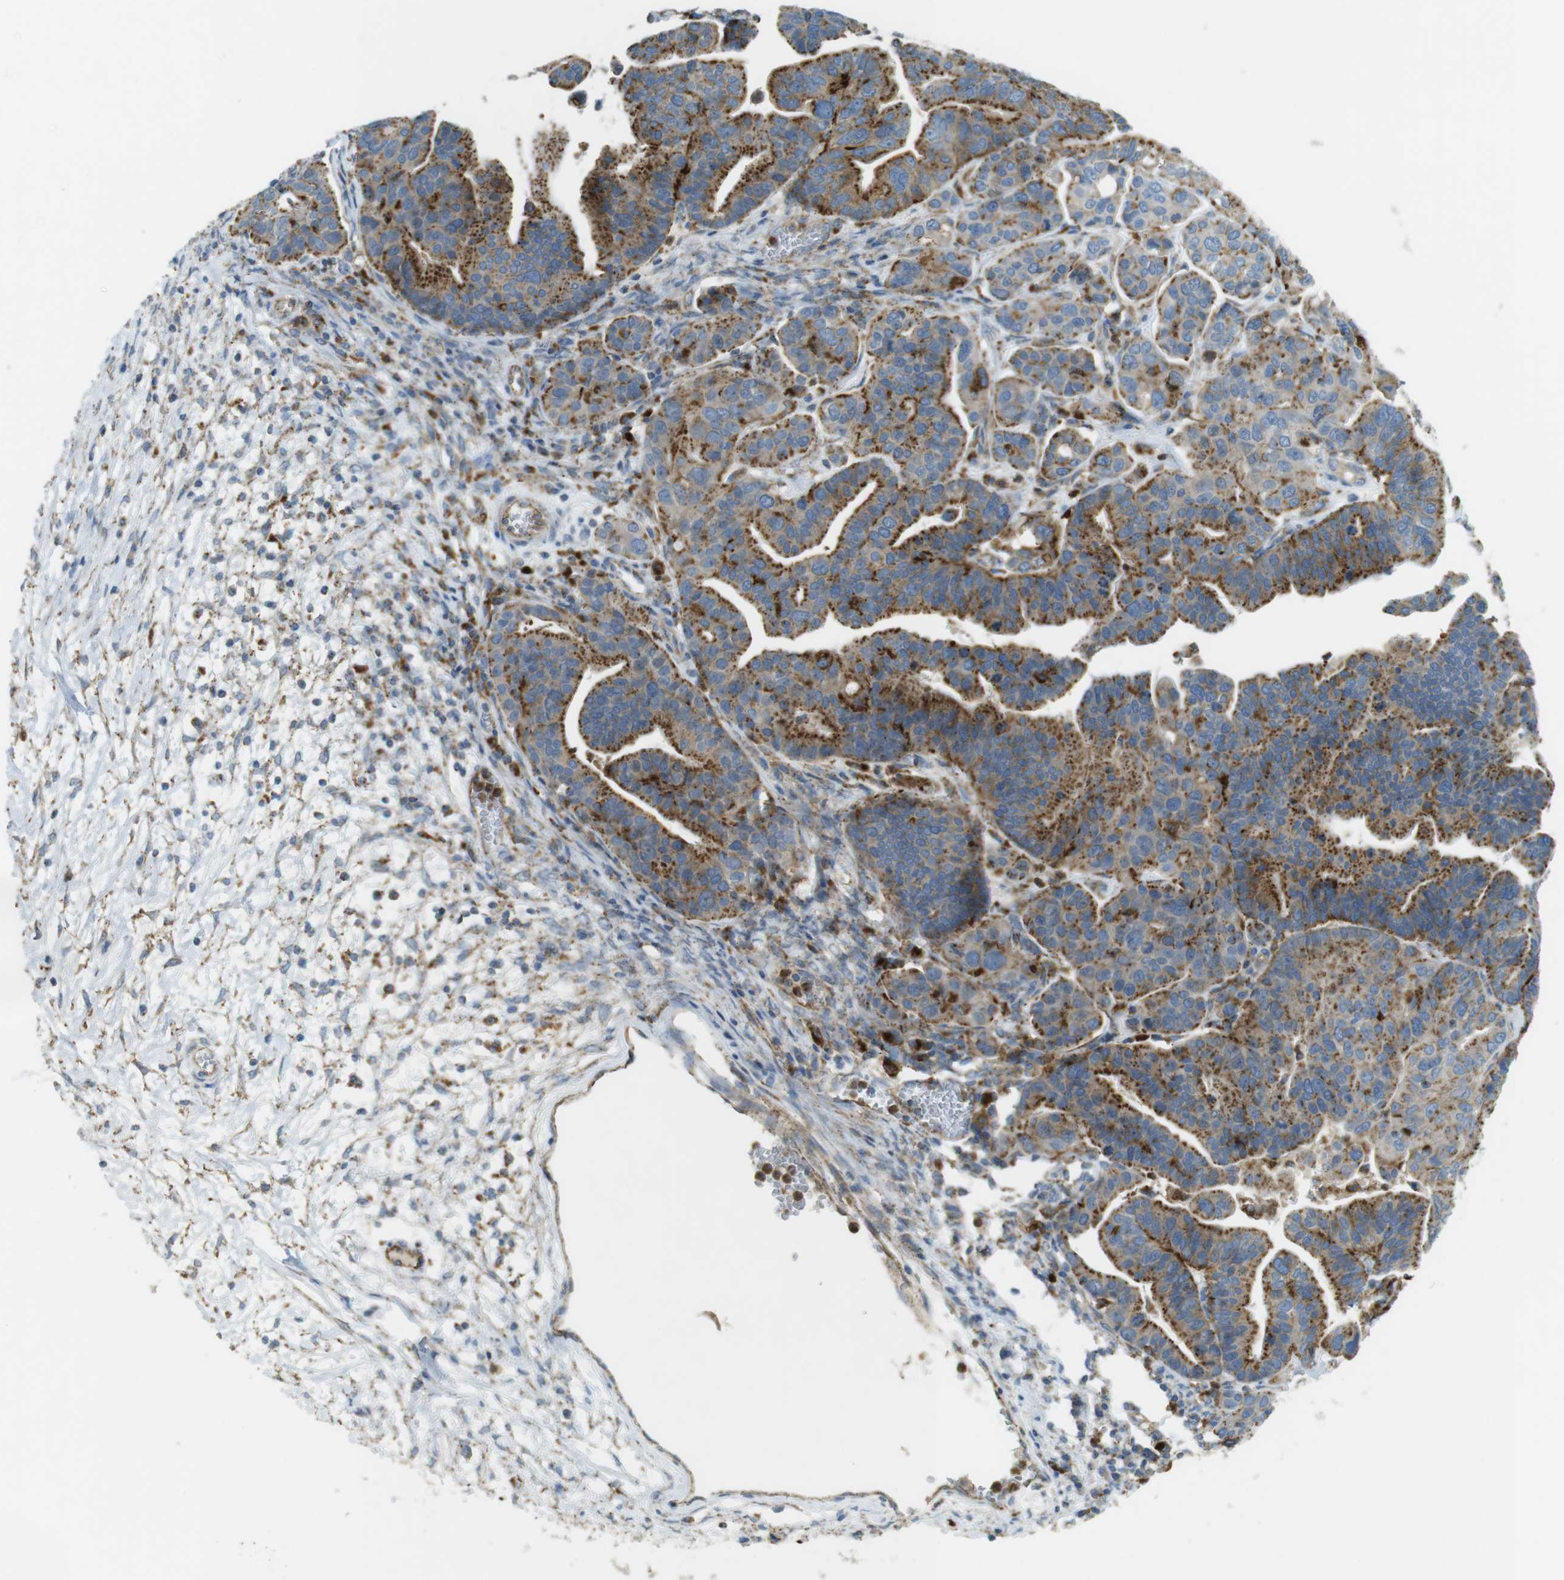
{"staining": {"intensity": "strong", "quantity": ">75%", "location": "cytoplasmic/membranous"}, "tissue": "ovarian cancer", "cell_type": "Tumor cells", "image_type": "cancer", "snomed": [{"axis": "morphology", "description": "Cystadenocarcinoma, serous, NOS"}, {"axis": "topography", "description": "Ovary"}], "caption": "Brown immunohistochemical staining in human serous cystadenocarcinoma (ovarian) reveals strong cytoplasmic/membranous staining in about >75% of tumor cells.", "gene": "LAMP1", "patient": {"sex": "female", "age": 56}}